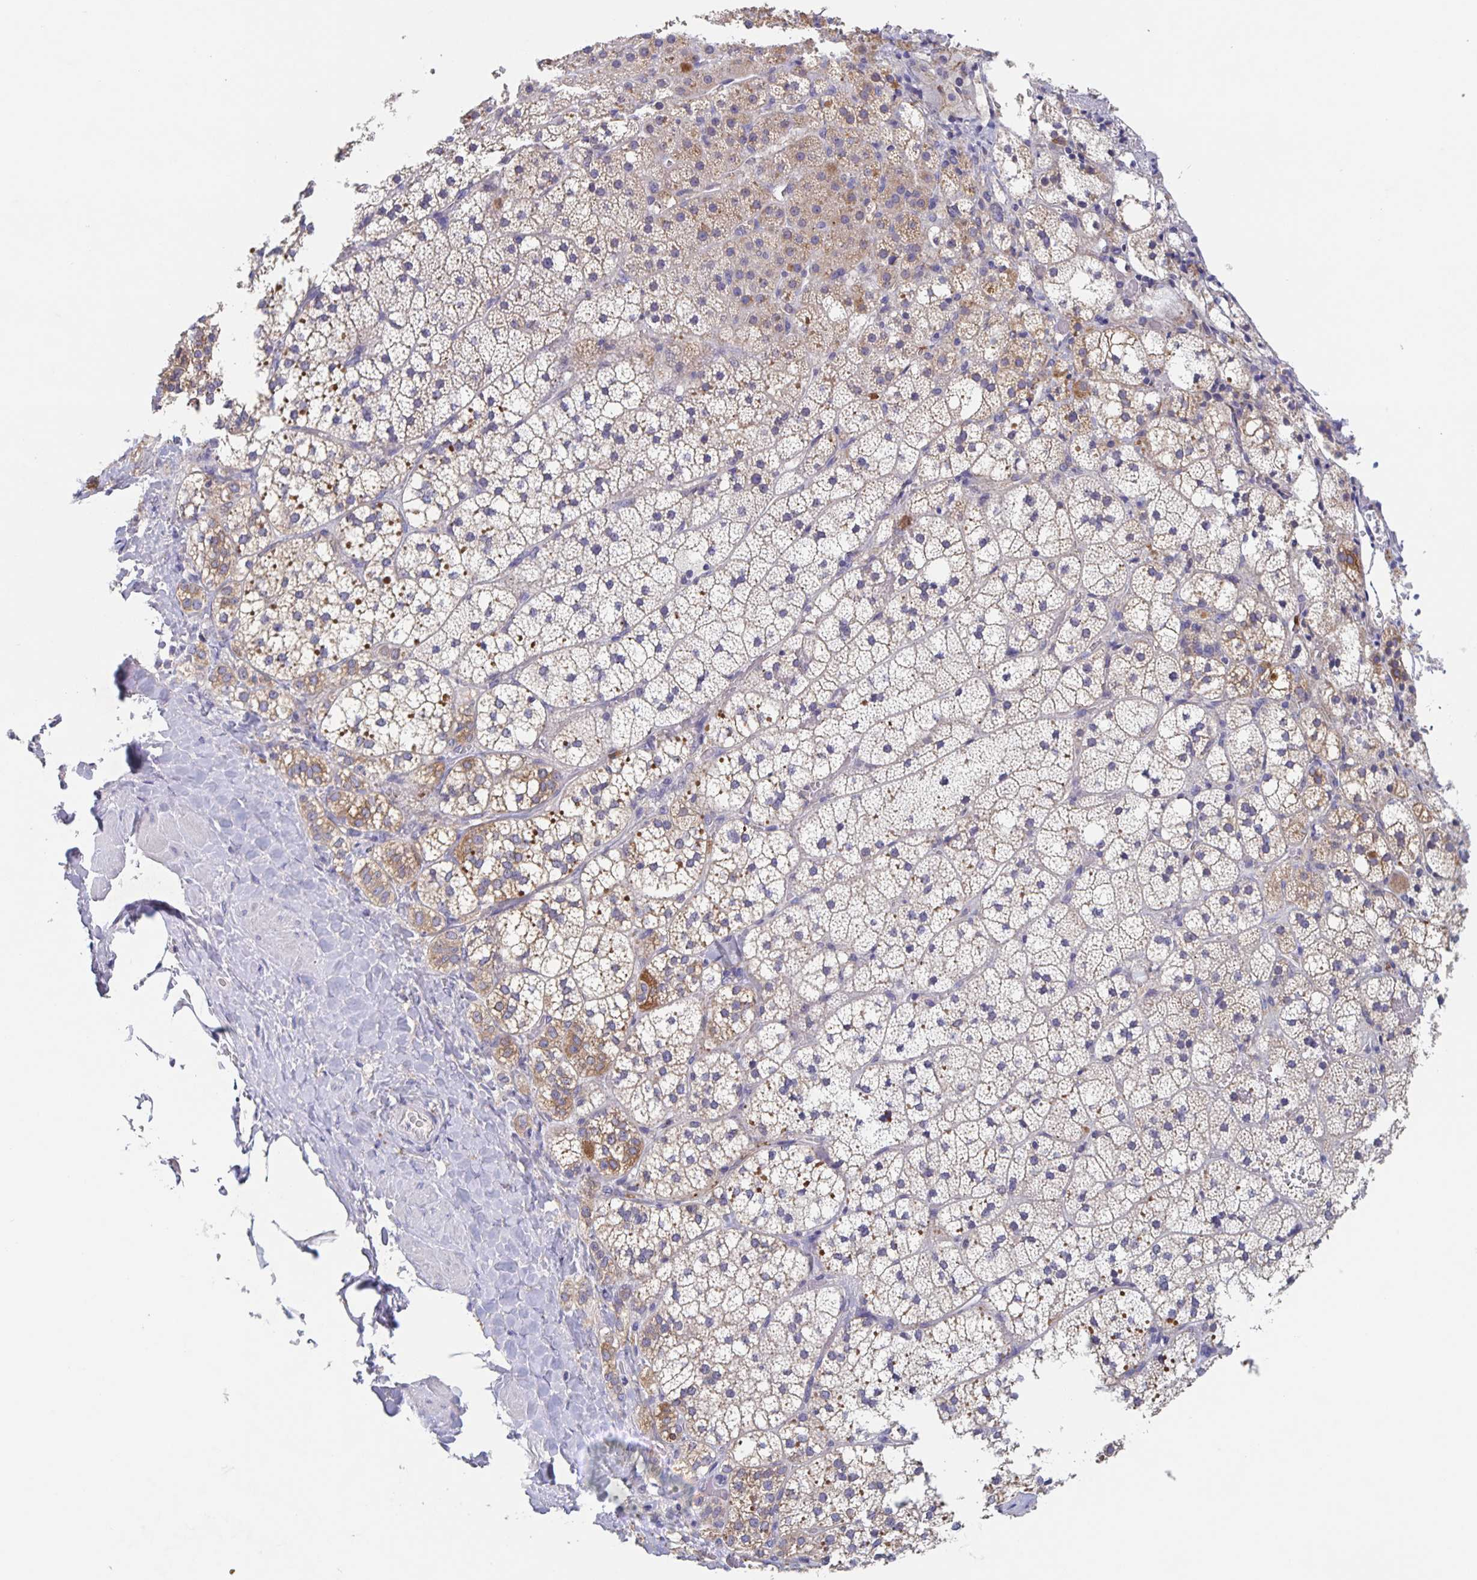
{"staining": {"intensity": "weak", "quantity": "25%-75%", "location": "cytoplasmic/membranous"}, "tissue": "adrenal gland", "cell_type": "Glandular cells", "image_type": "normal", "snomed": [{"axis": "morphology", "description": "Normal tissue, NOS"}, {"axis": "topography", "description": "Adrenal gland"}], "caption": "Immunohistochemical staining of normal adrenal gland exhibits weak cytoplasmic/membranous protein expression in approximately 25%-75% of glandular cells.", "gene": "CDC42BPG", "patient": {"sex": "male", "age": 53}}